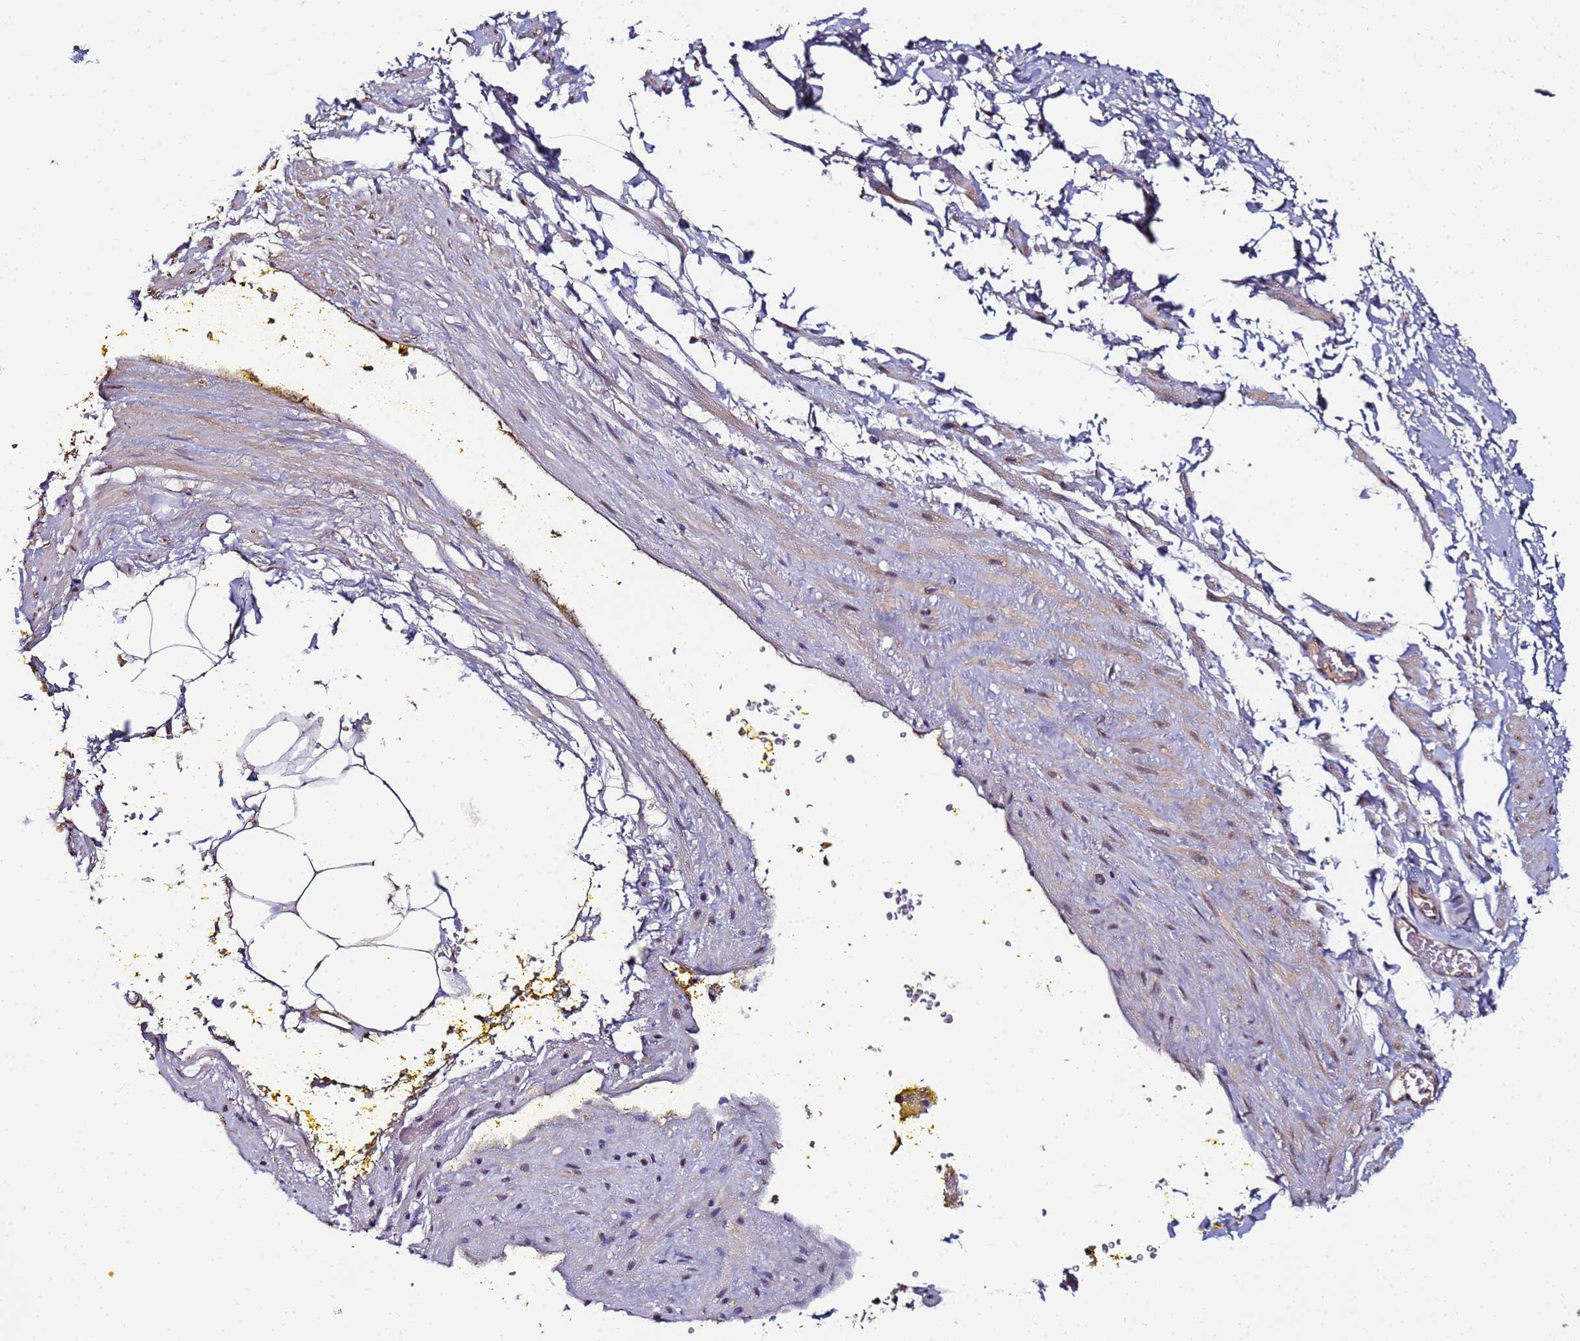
{"staining": {"intensity": "weak", "quantity": ">75%", "location": "cytoplasmic/membranous"}, "tissue": "adipose tissue", "cell_type": "Adipocytes", "image_type": "normal", "snomed": [{"axis": "morphology", "description": "Normal tissue, NOS"}, {"axis": "morphology", "description": "Adenocarcinoma, Low grade"}, {"axis": "topography", "description": "Prostate"}, {"axis": "topography", "description": "Peripheral nerve tissue"}], "caption": "Adipose tissue stained with DAB IHC shows low levels of weak cytoplasmic/membranous staining in about >75% of adipocytes.", "gene": "ANKRD17", "patient": {"sex": "male", "age": 63}}